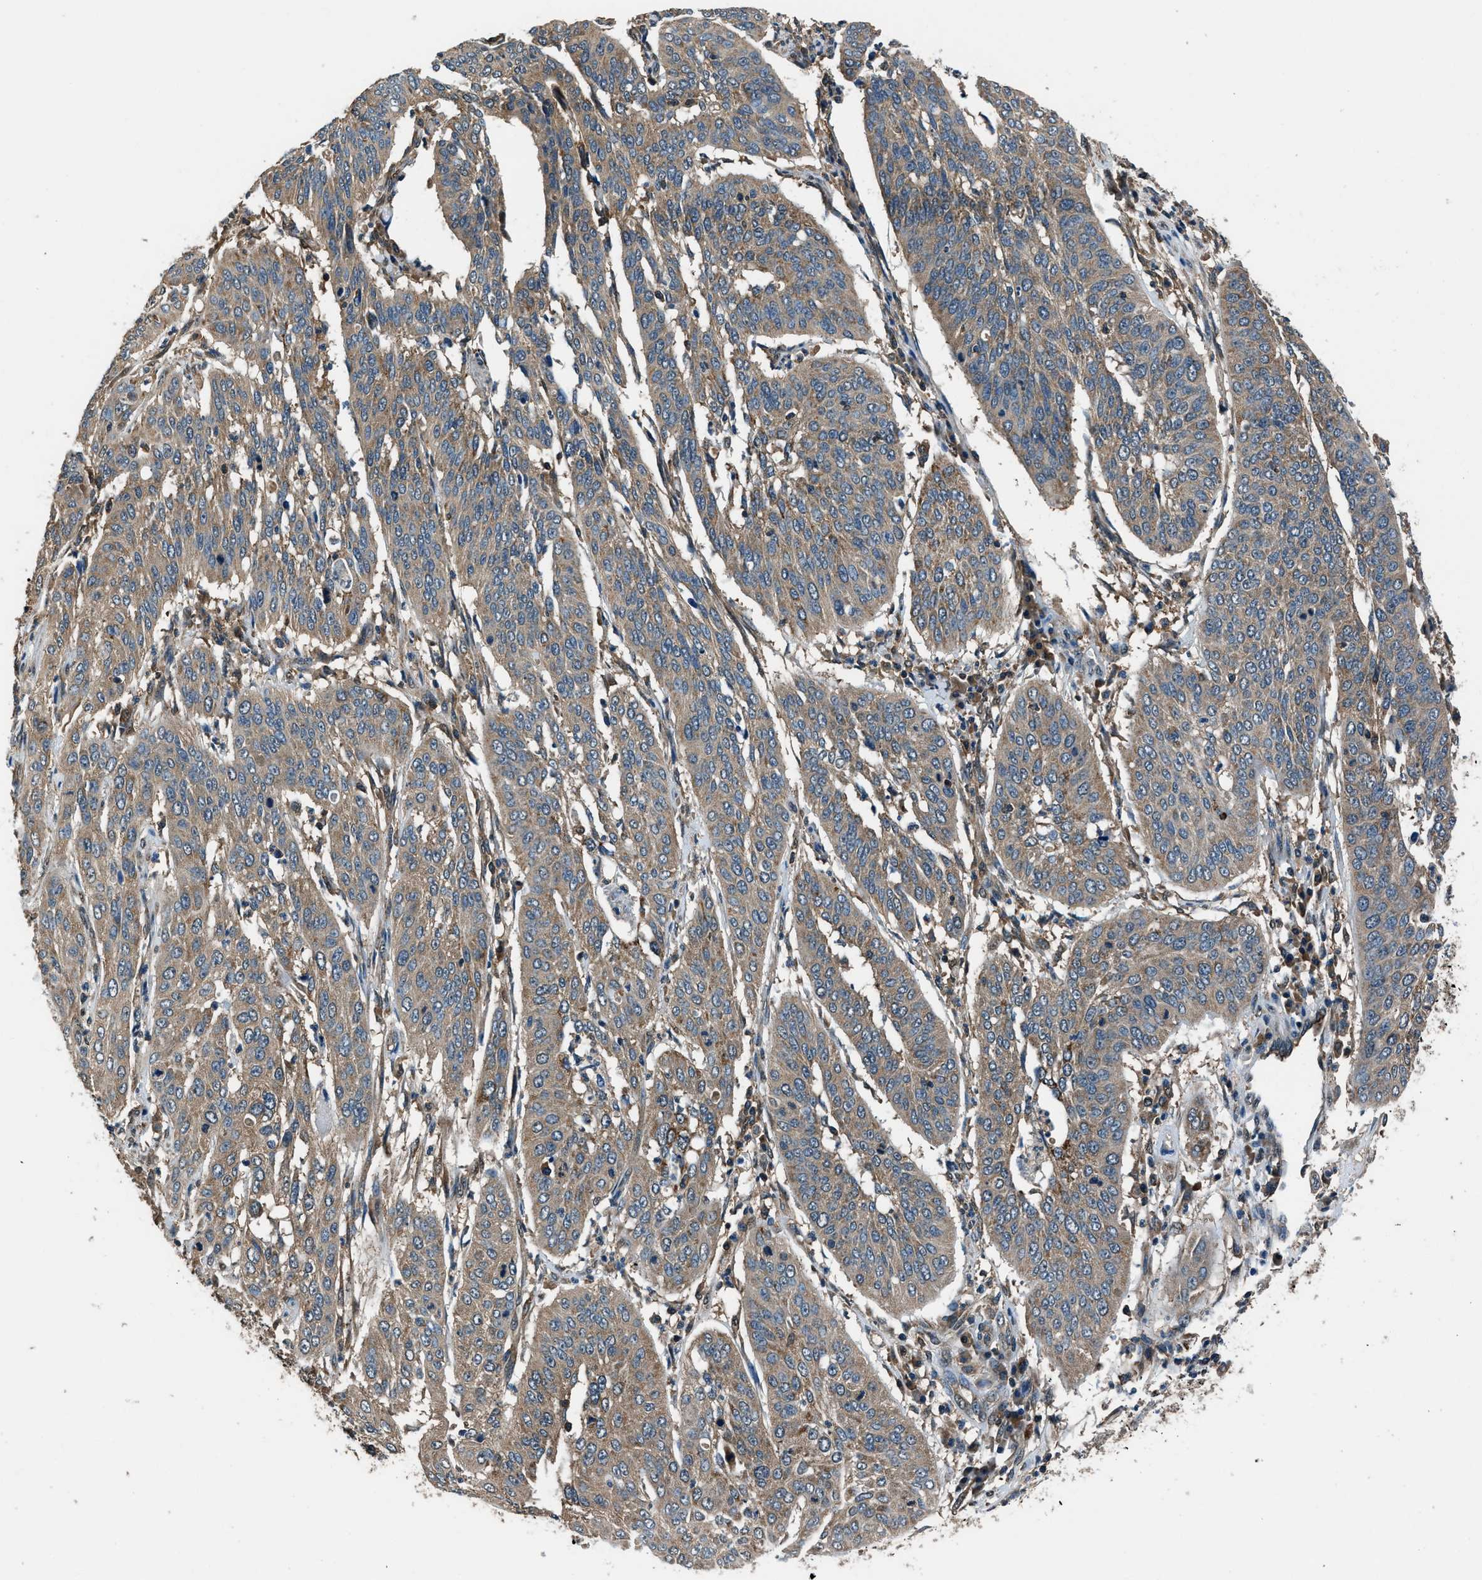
{"staining": {"intensity": "moderate", "quantity": ">75%", "location": "cytoplasmic/membranous"}, "tissue": "cervical cancer", "cell_type": "Tumor cells", "image_type": "cancer", "snomed": [{"axis": "morphology", "description": "Normal tissue, NOS"}, {"axis": "morphology", "description": "Squamous cell carcinoma, NOS"}, {"axis": "topography", "description": "Cervix"}], "caption": "Cervical cancer was stained to show a protein in brown. There is medium levels of moderate cytoplasmic/membranous expression in about >75% of tumor cells.", "gene": "ARFGAP2", "patient": {"sex": "female", "age": 39}}